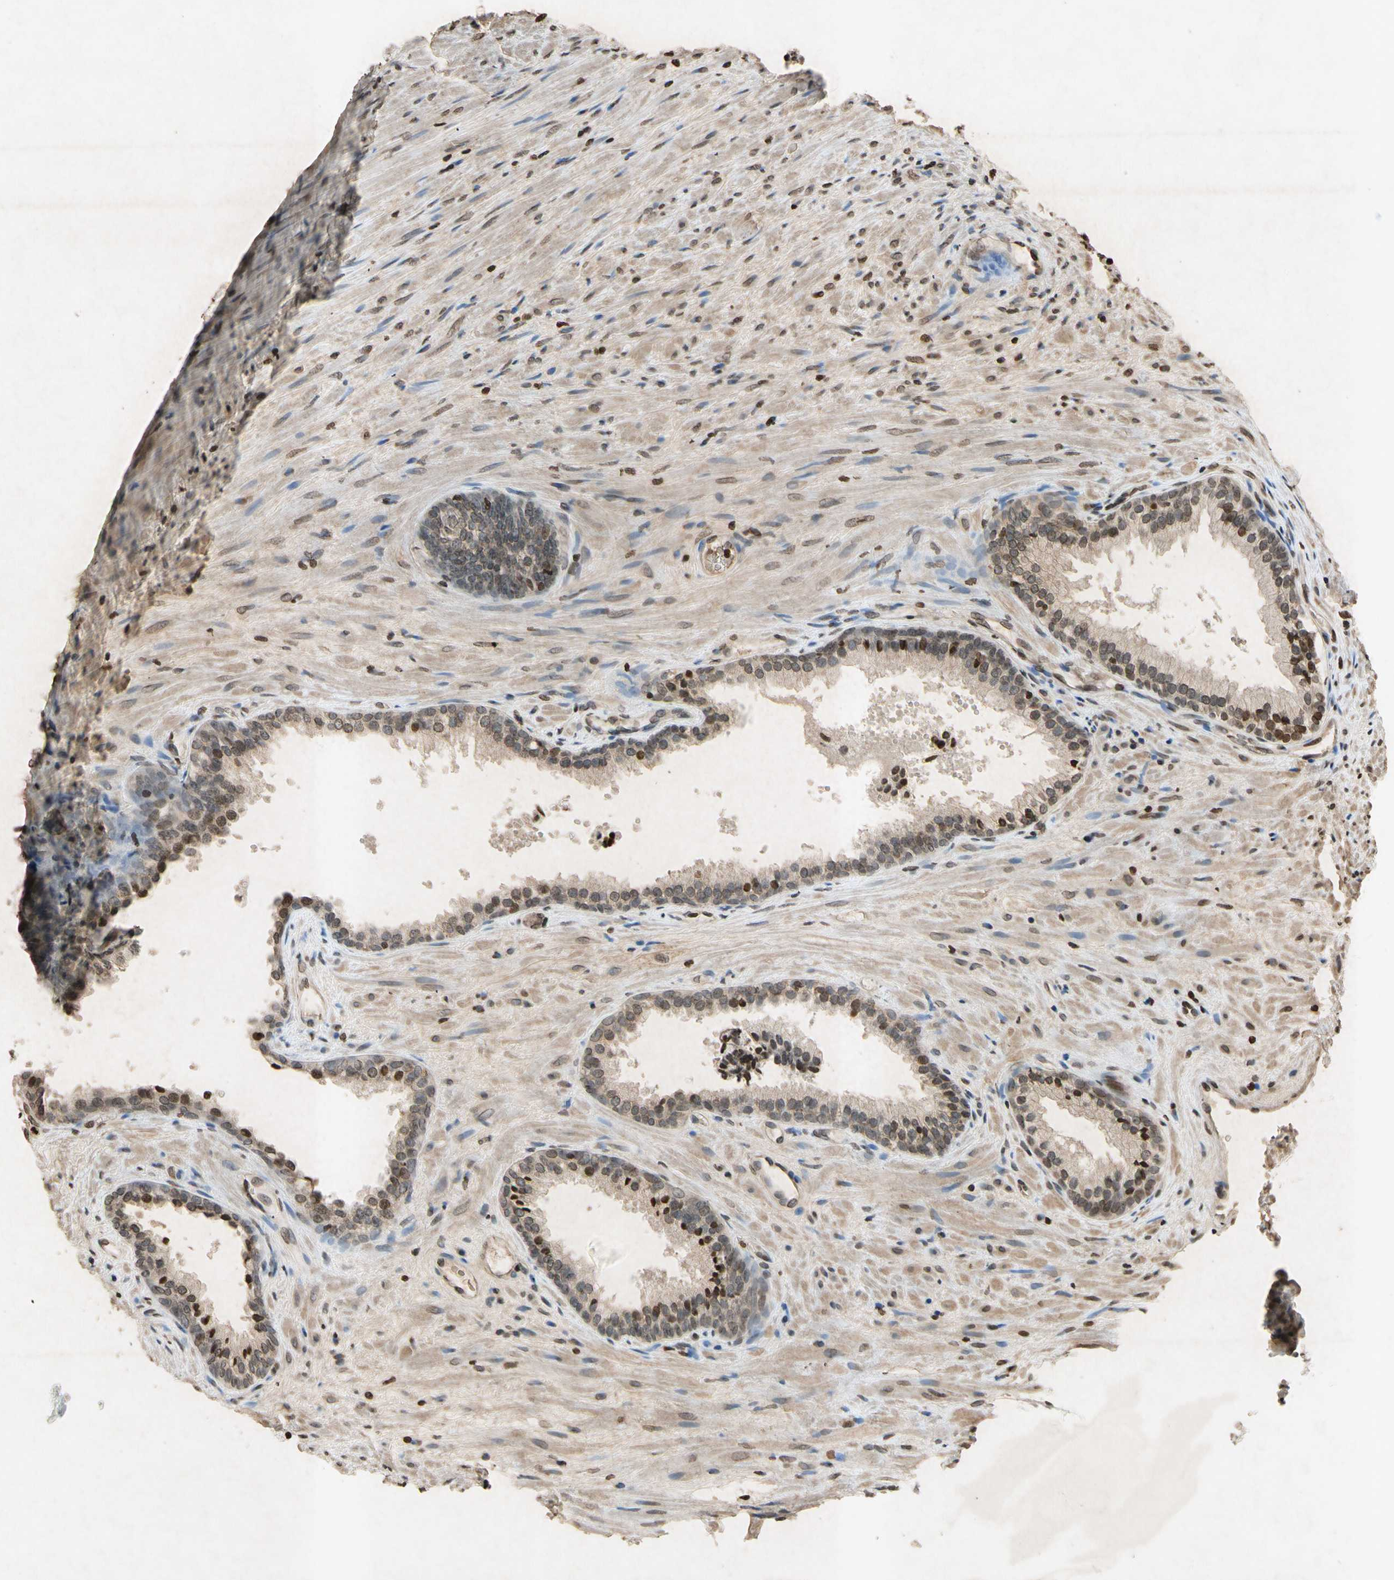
{"staining": {"intensity": "moderate", "quantity": ">75%", "location": "nuclear"}, "tissue": "prostate", "cell_type": "Glandular cells", "image_type": "normal", "snomed": [{"axis": "morphology", "description": "Normal tissue, NOS"}, {"axis": "topography", "description": "Prostate"}], "caption": "Immunohistochemistry of unremarkable human prostate shows medium levels of moderate nuclear expression in approximately >75% of glandular cells.", "gene": "HOXB3", "patient": {"sex": "male", "age": 76}}